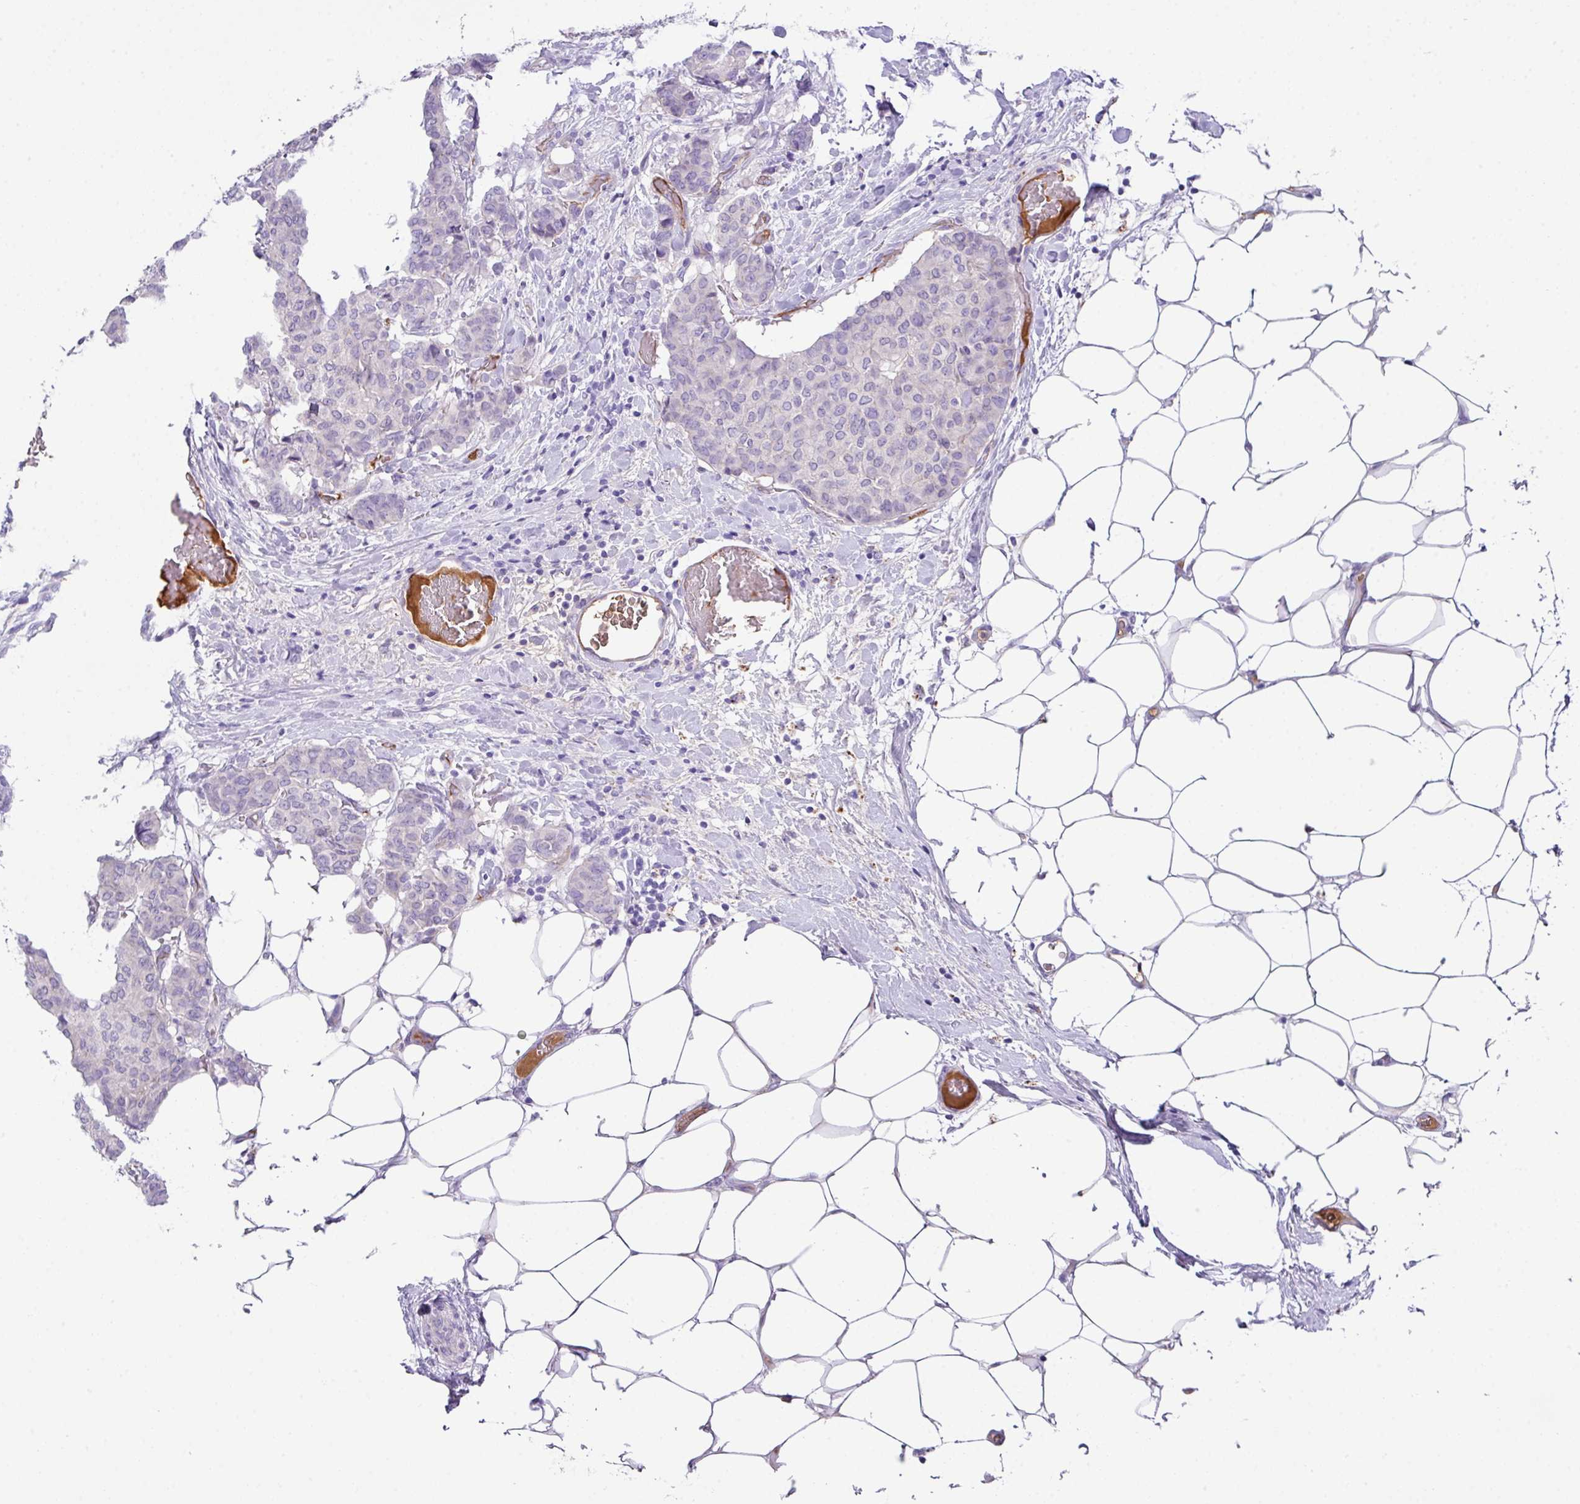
{"staining": {"intensity": "negative", "quantity": "none", "location": "none"}, "tissue": "breast cancer", "cell_type": "Tumor cells", "image_type": "cancer", "snomed": [{"axis": "morphology", "description": "Duct carcinoma"}, {"axis": "topography", "description": "Breast"}], "caption": "Tumor cells show no significant protein positivity in invasive ductal carcinoma (breast).", "gene": "DNAL1", "patient": {"sex": "female", "age": 75}}